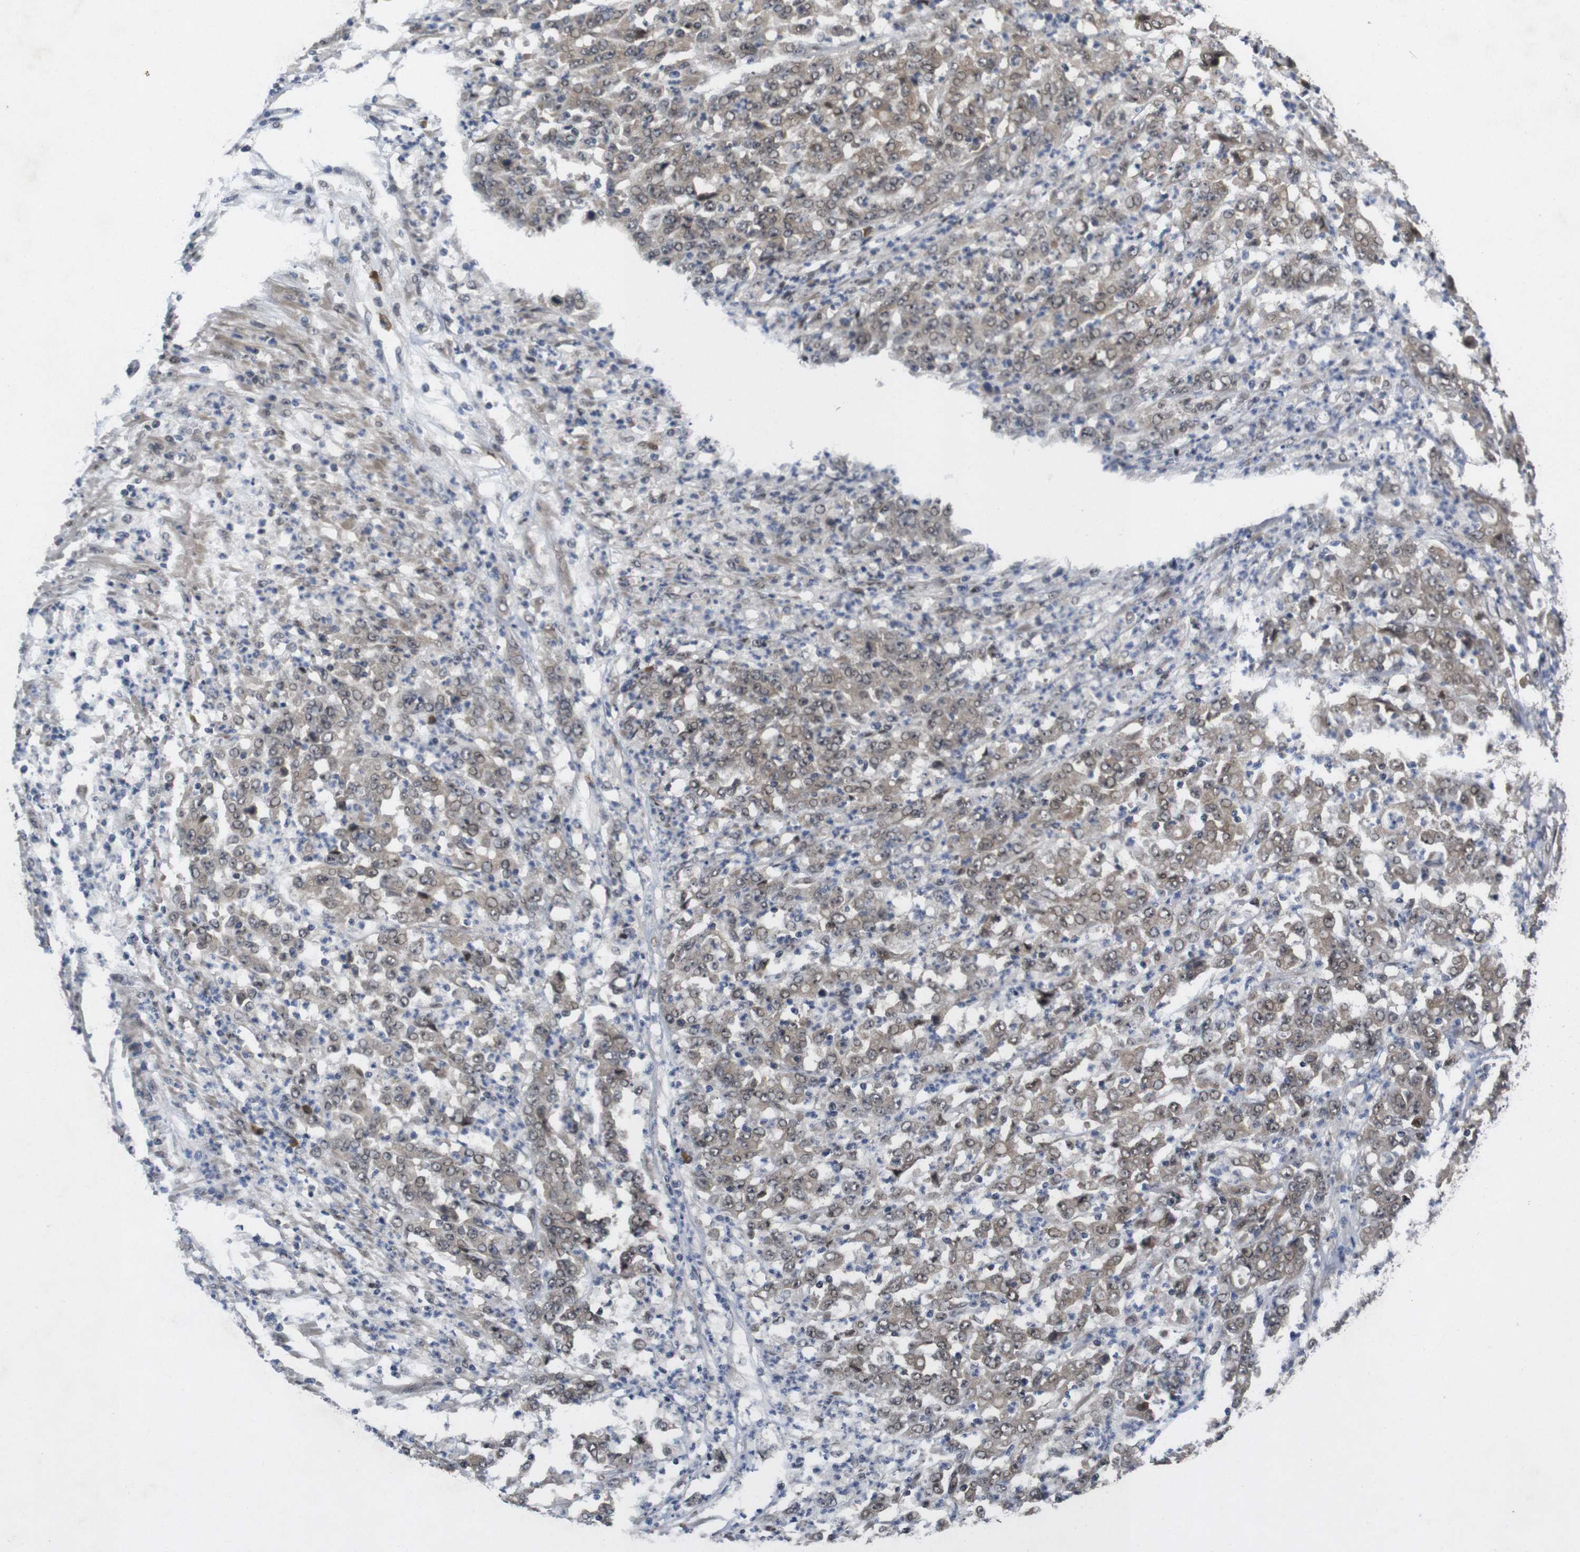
{"staining": {"intensity": "weak", "quantity": ">75%", "location": "cytoplasmic/membranous"}, "tissue": "stomach cancer", "cell_type": "Tumor cells", "image_type": "cancer", "snomed": [{"axis": "morphology", "description": "Adenocarcinoma, NOS"}, {"axis": "topography", "description": "Stomach, lower"}], "caption": "The immunohistochemical stain shows weak cytoplasmic/membranous positivity in tumor cells of stomach cancer (adenocarcinoma) tissue. Nuclei are stained in blue.", "gene": "ZBTB46", "patient": {"sex": "female", "age": 71}}